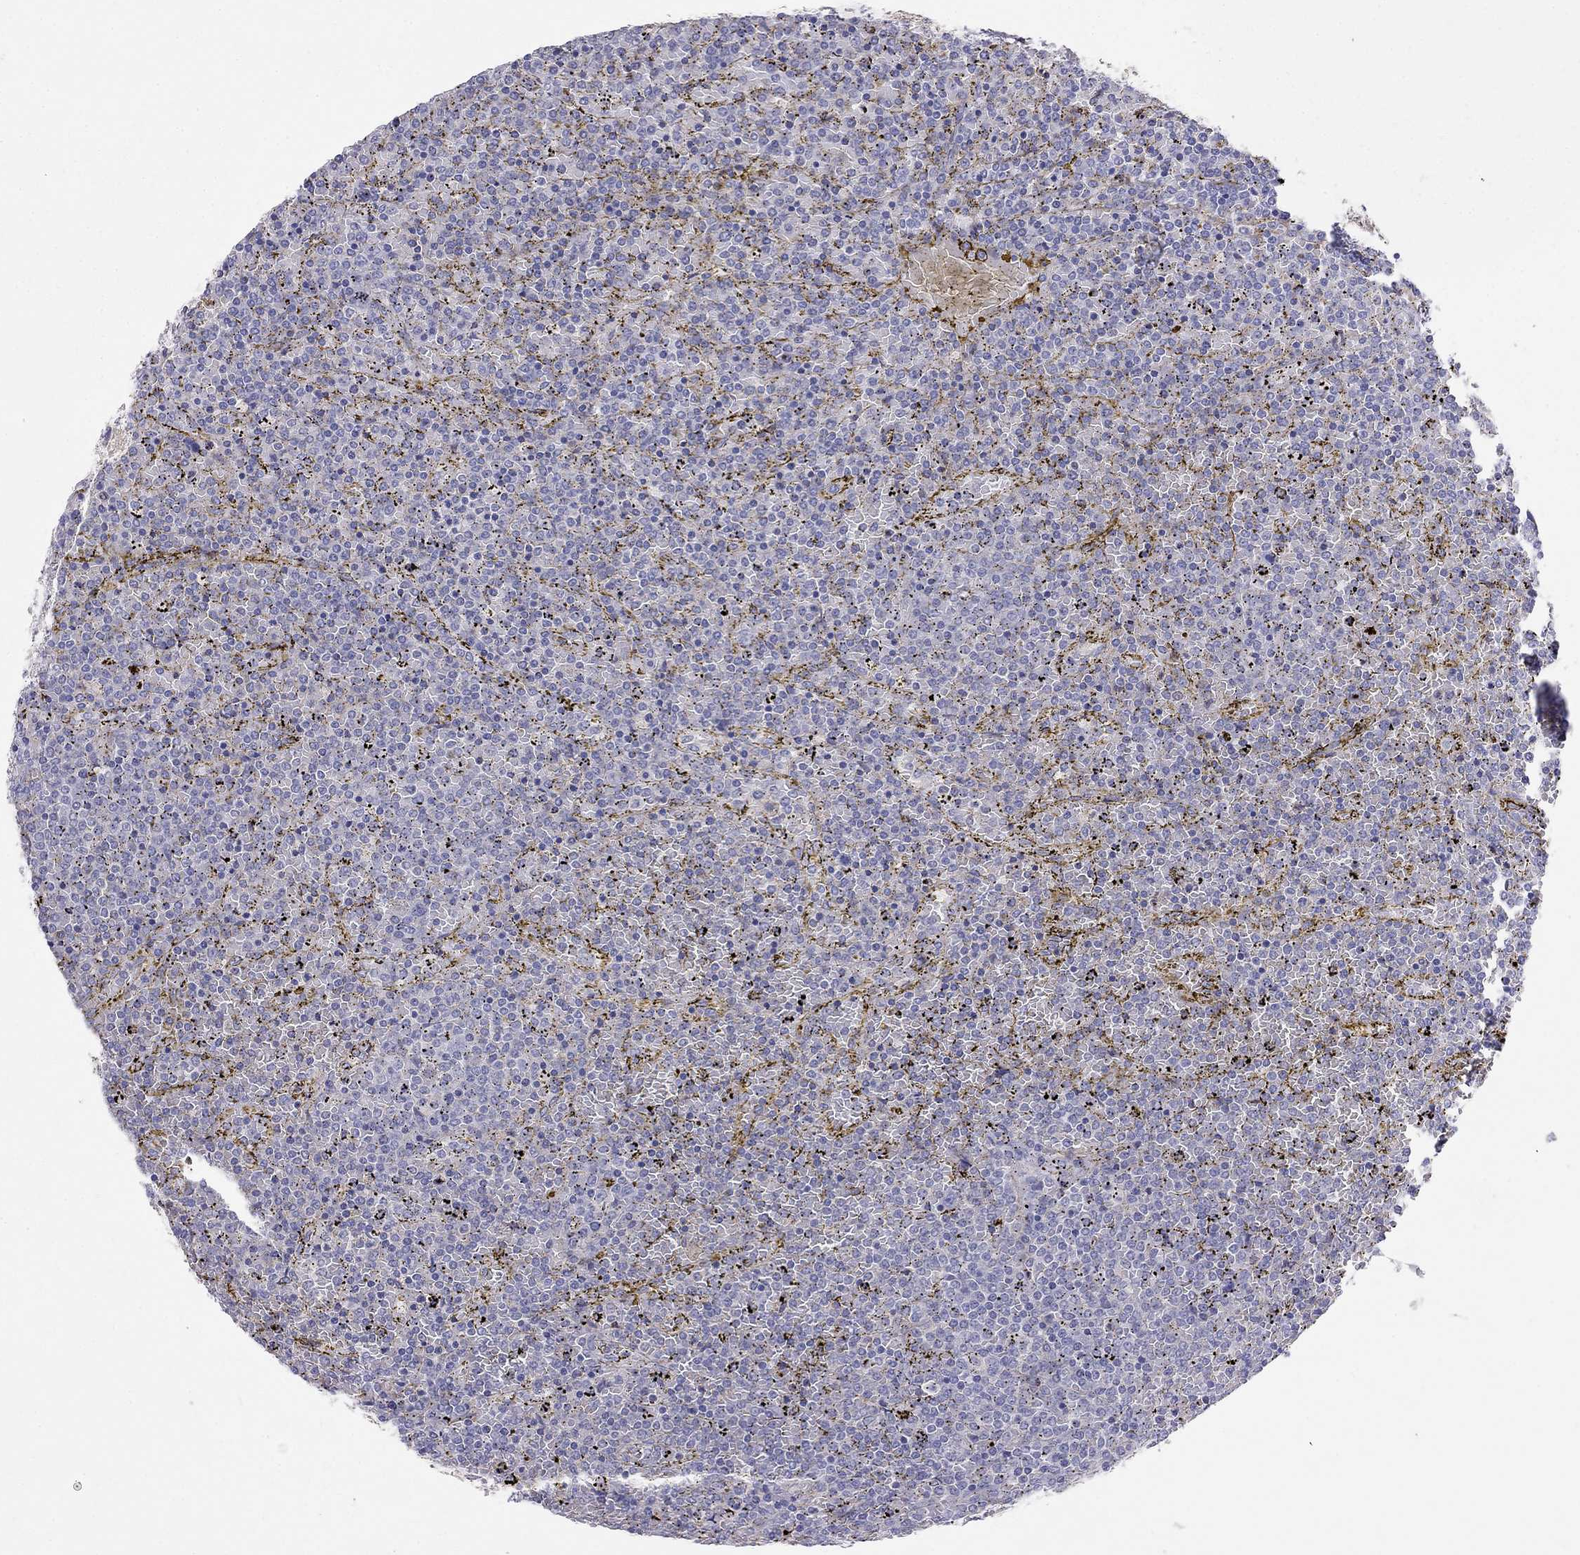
{"staining": {"intensity": "negative", "quantity": "none", "location": "none"}, "tissue": "lymphoma", "cell_type": "Tumor cells", "image_type": "cancer", "snomed": [{"axis": "morphology", "description": "Malignant lymphoma, non-Hodgkin's type, Low grade"}, {"axis": "topography", "description": "Spleen"}], "caption": "Immunohistochemistry (IHC) of malignant lymphoma, non-Hodgkin's type (low-grade) shows no staining in tumor cells.", "gene": "LY6H", "patient": {"sex": "female", "age": 77}}